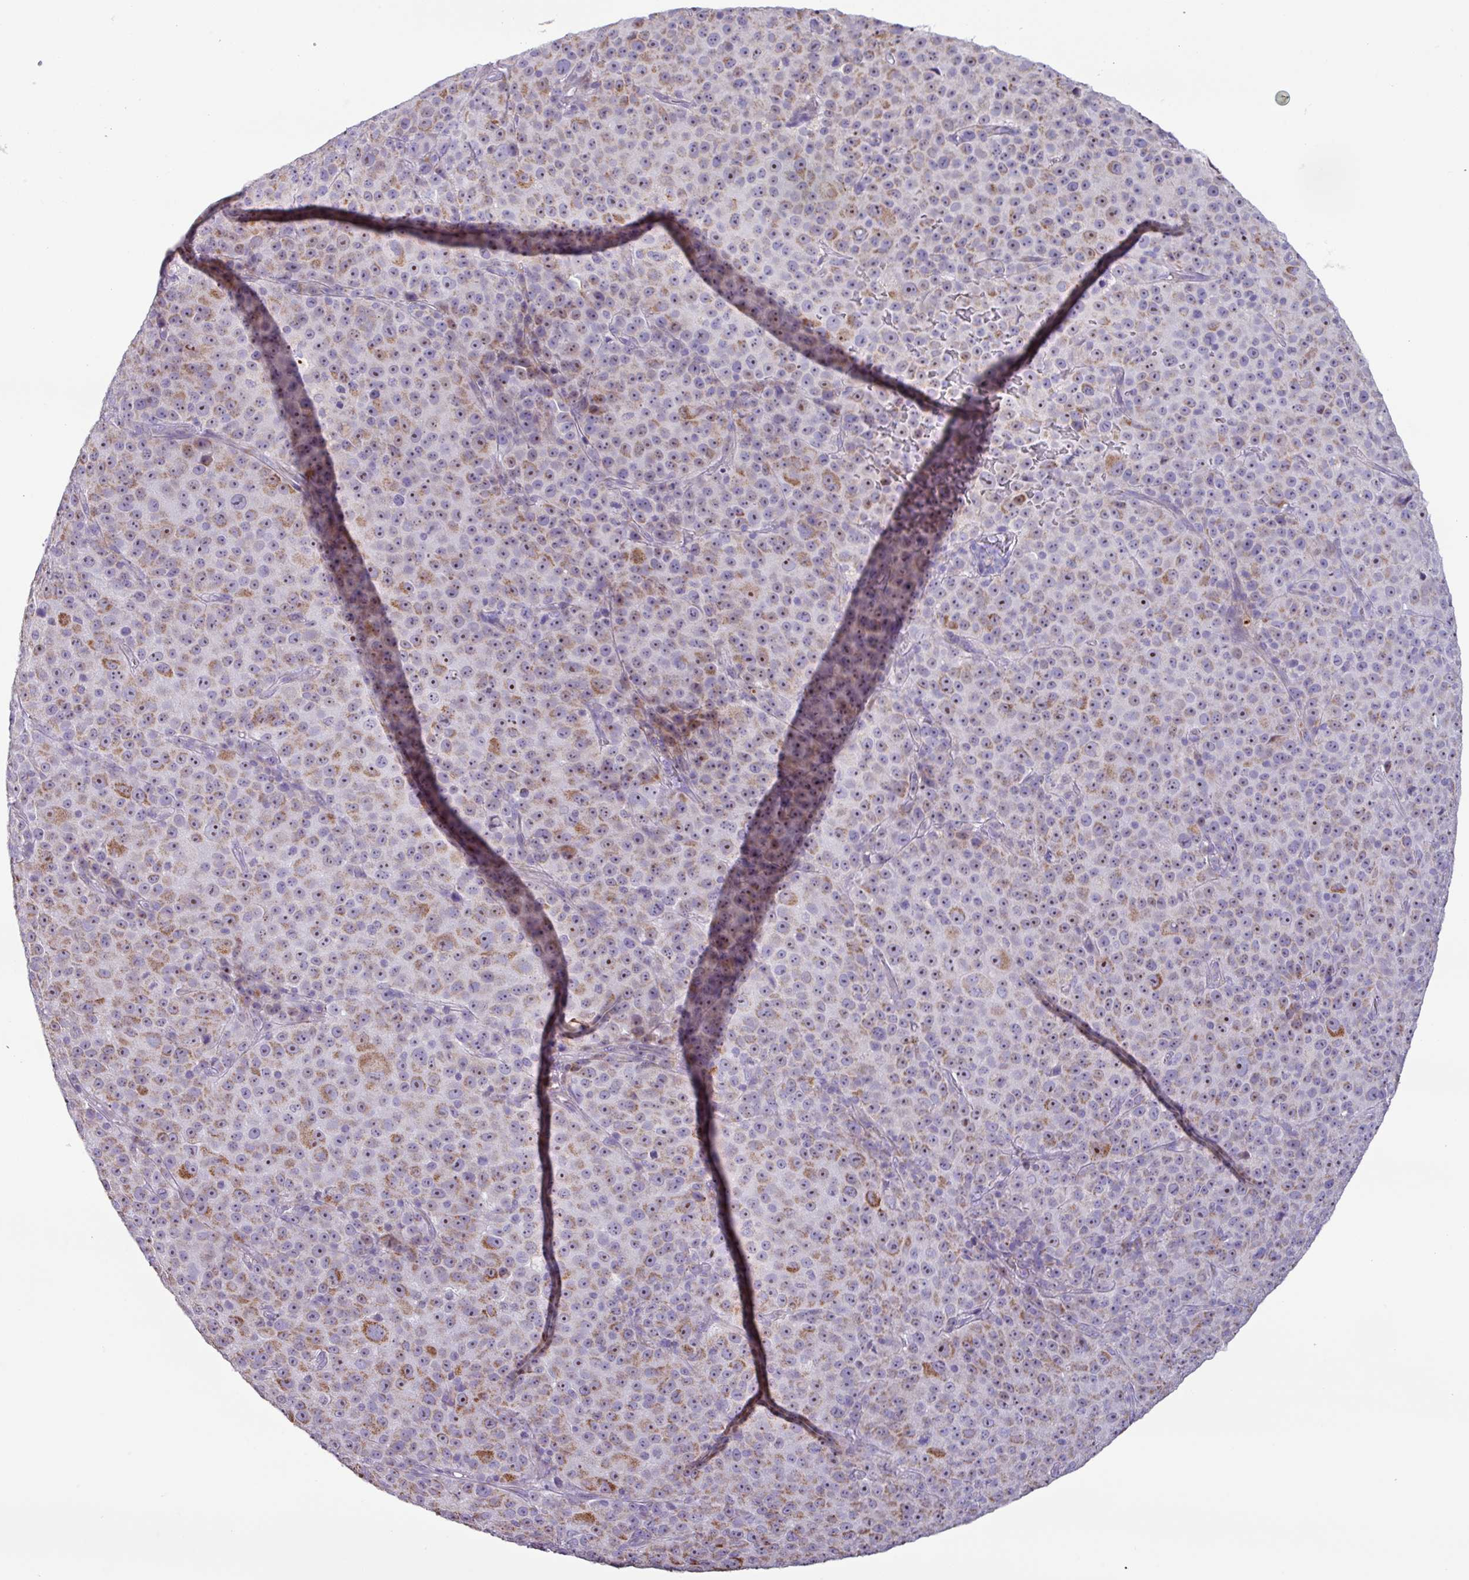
{"staining": {"intensity": "moderate", "quantity": "25%-75%", "location": "cytoplasmic/membranous"}, "tissue": "melanoma", "cell_type": "Tumor cells", "image_type": "cancer", "snomed": [{"axis": "morphology", "description": "Malignant melanoma, Metastatic site"}, {"axis": "topography", "description": "Skin"}, {"axis": "topography", "description": "Lymph node"}], "caption": "A brown stain shows moderate cytoplasmic/membranous positivity of a protein in malignant melanoma (metastatic site) tumor cells. The staining is performed using DAB brown chromogen to label protein expression. The nuclei are counter-stained blue using hematoxylin.", "gene": "MT-ND4", "patient": {"sex": "male", "age": 66}}